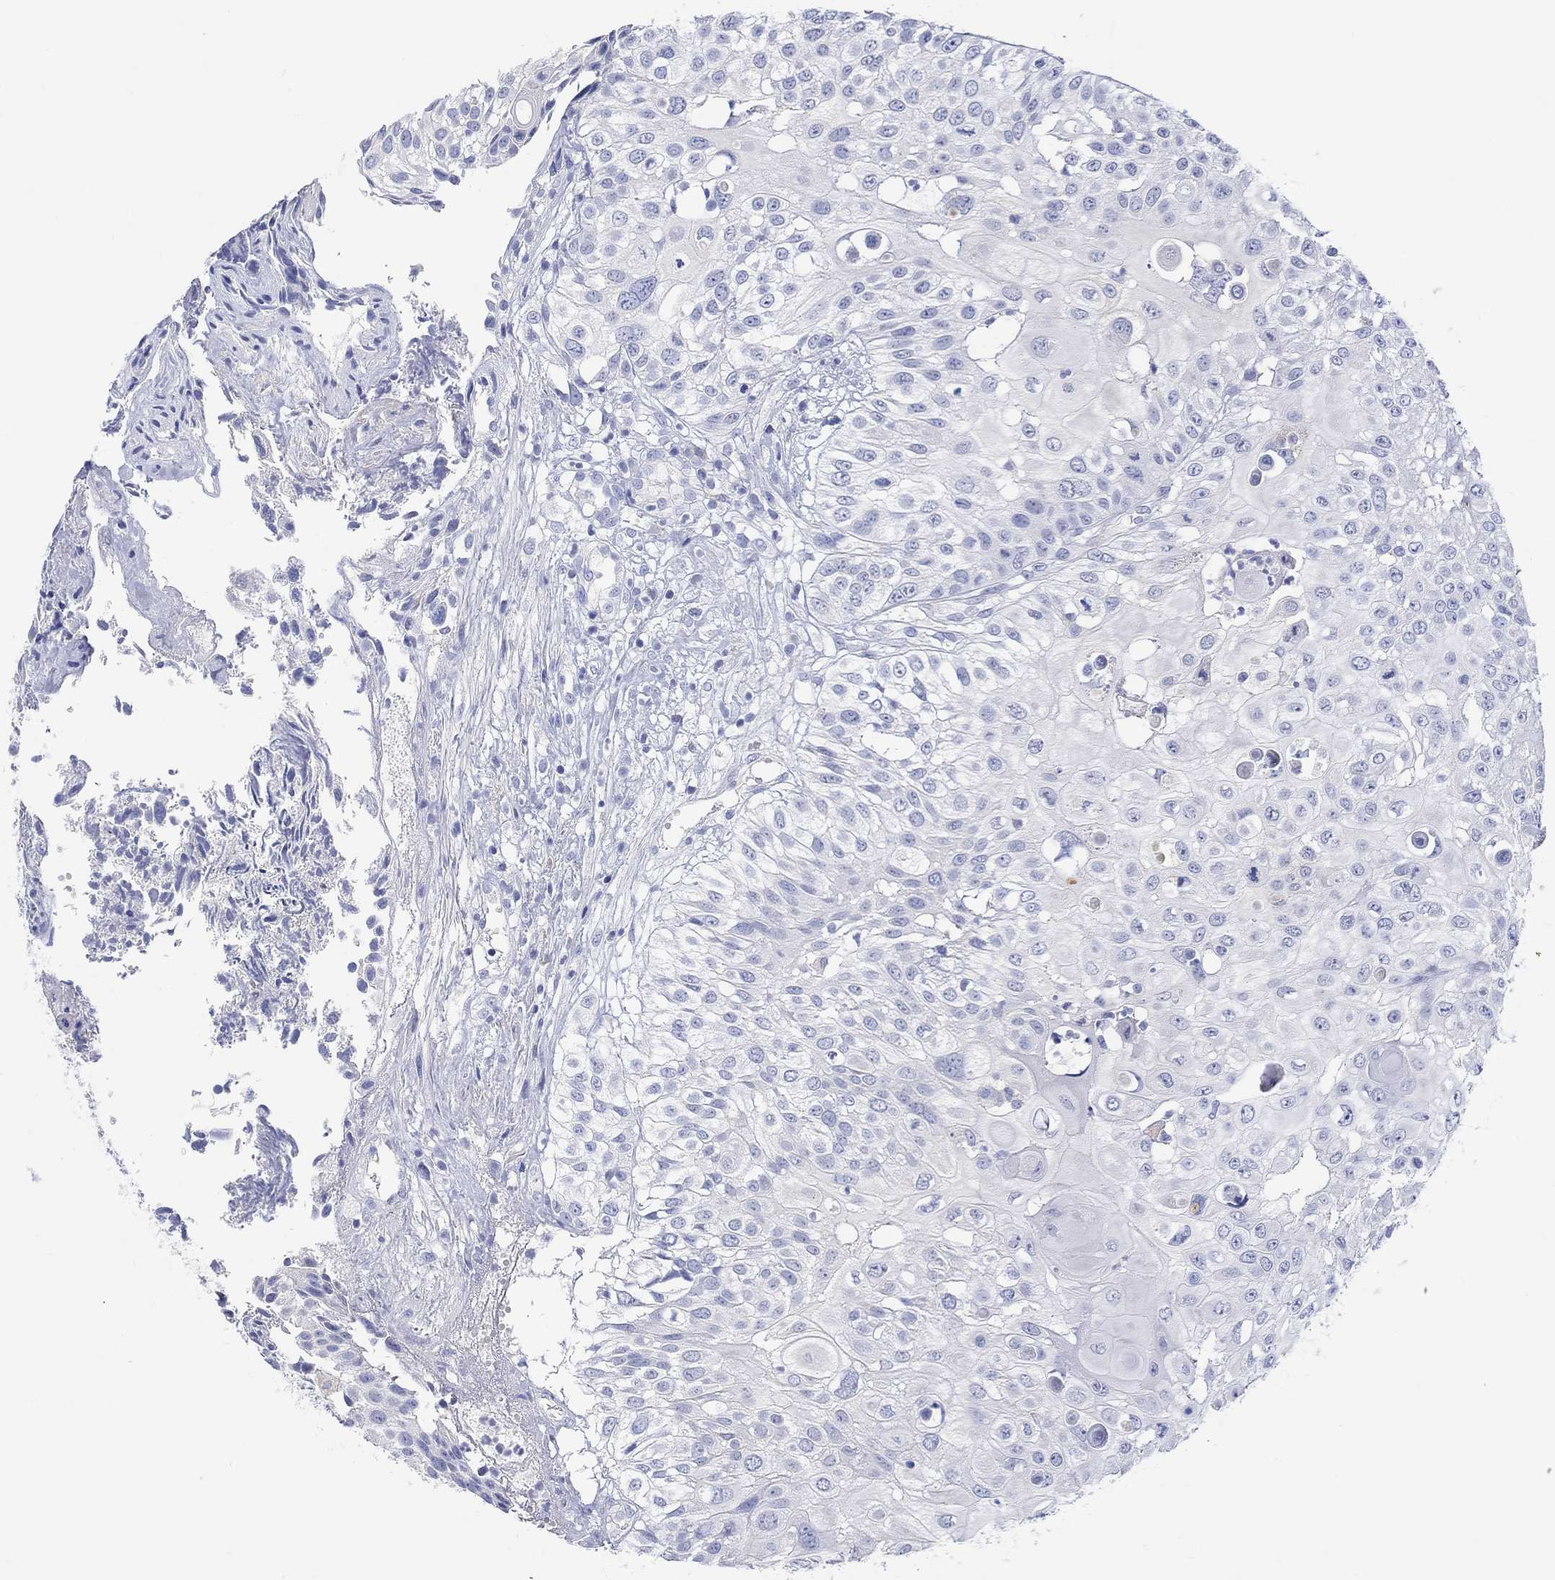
{"staining": {"intensity": "negative", "quantity": "none", "location": "none"}, "tissue": "urothelial cancer", "cell_type": "Tumor cells", "image_type": "cancer", "snomed": [{"axis": "morphology", "description": "Urothelial carcinoma, High grade"}, {"axis": "topography", "description": "Urinary bladder"}], "caption": "A photomicrograph of human urothelial cancer is negative for staining in tumor cells.", "gene": "GCM1", "patient": {"sex": "female", "age": 79}}